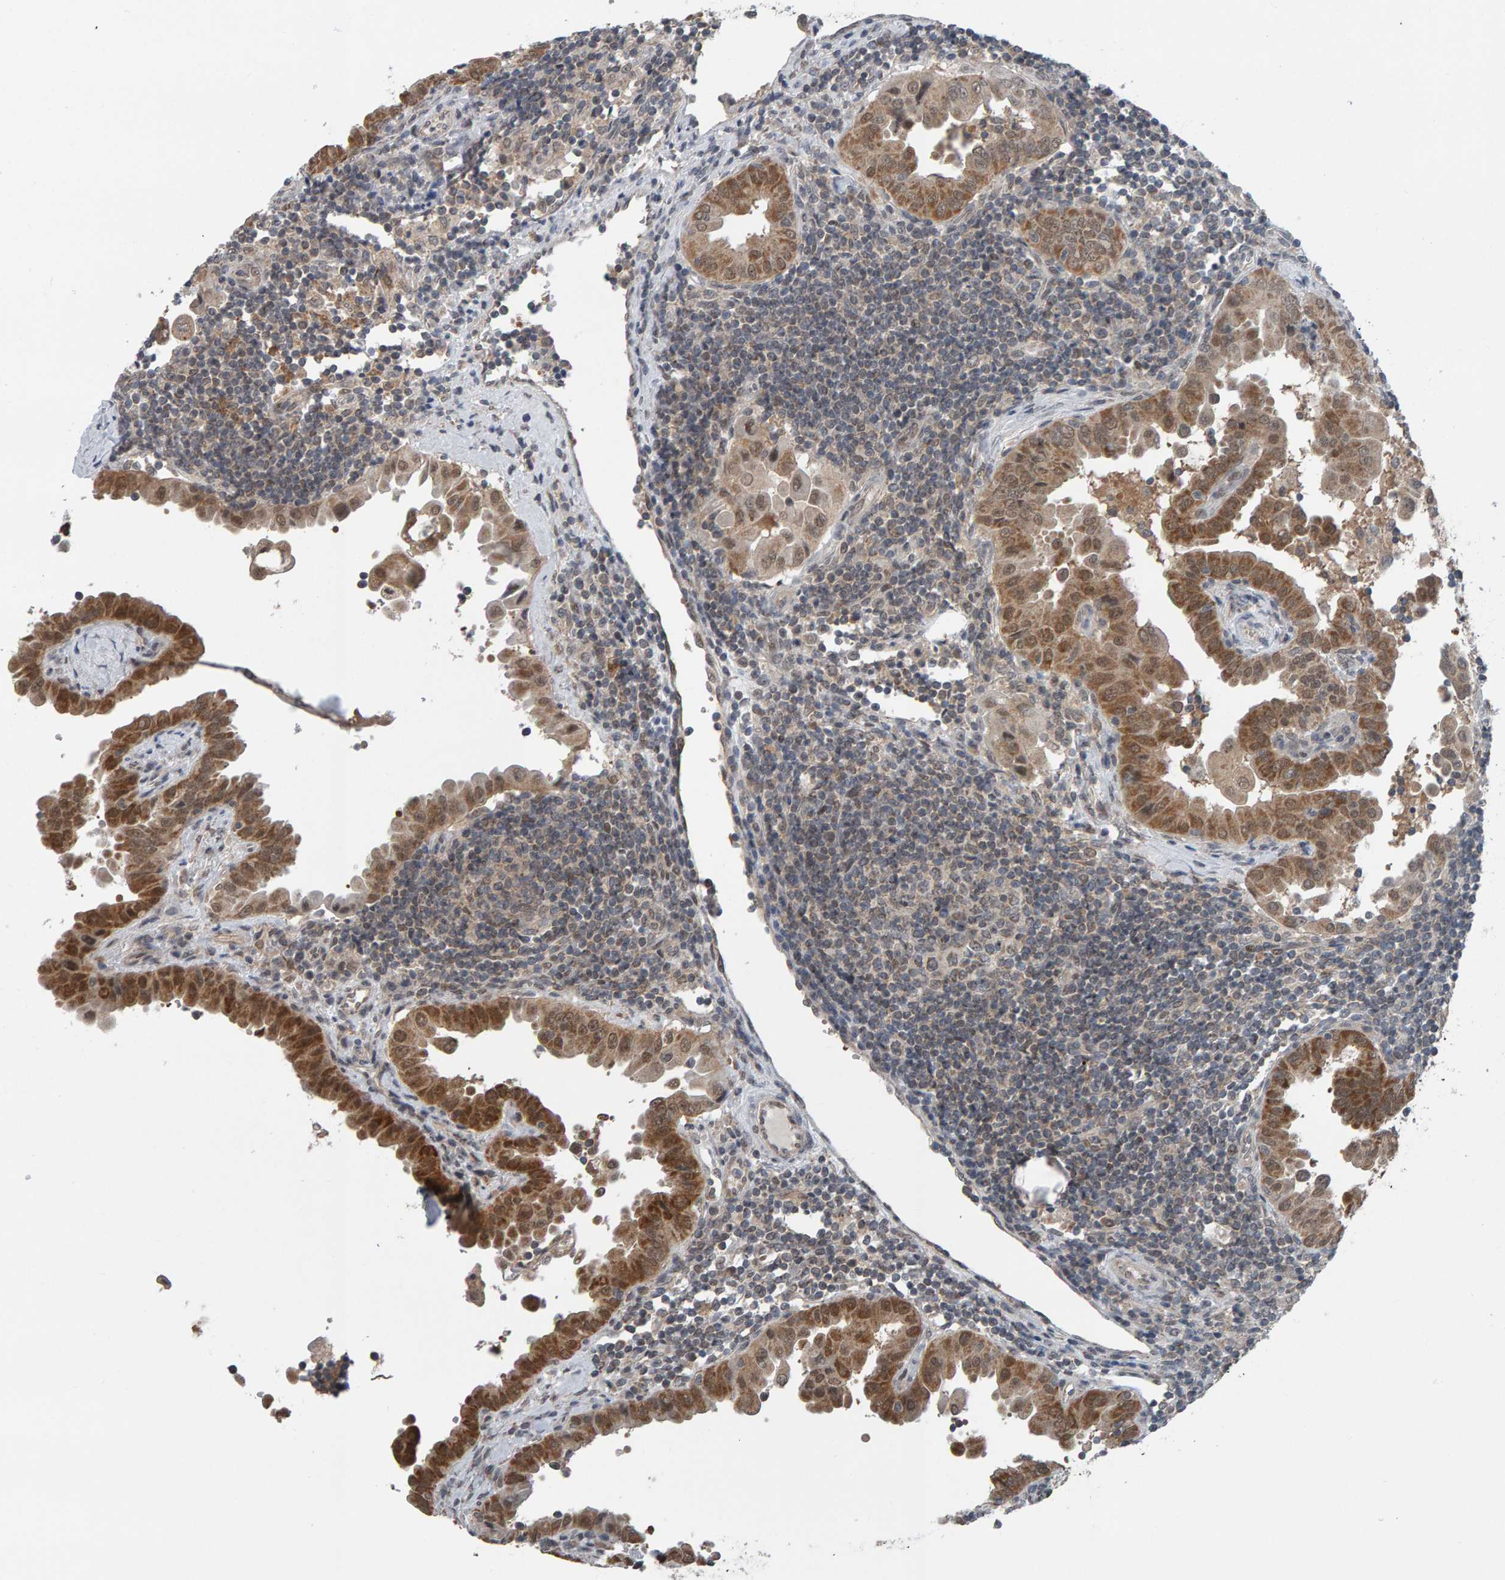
{"staining": {"intensity": "moderate", "quantity": "25%-75%", "location": "cytoplasmic/membranous,nuclear"}, "tissue": "thyroid cancer", "cell_type": "Tumor cells", "image_type": "cancer", "snomed": [{"axis": "morphology", "description": "Papillary adenocarcinoma, NOS"}, {"axis": "topography", "description": "Thyroid gland"}], "caption": "Human papillary adenocarcinoma (thyroid) stained for a protein (brown) demonstrates moderate cytoplasmic/membranous and nuclear positive staining in about 25%-75% of tumor cells.", "gene": "COASY", "patient": {"sex": "male", "age": 33}}